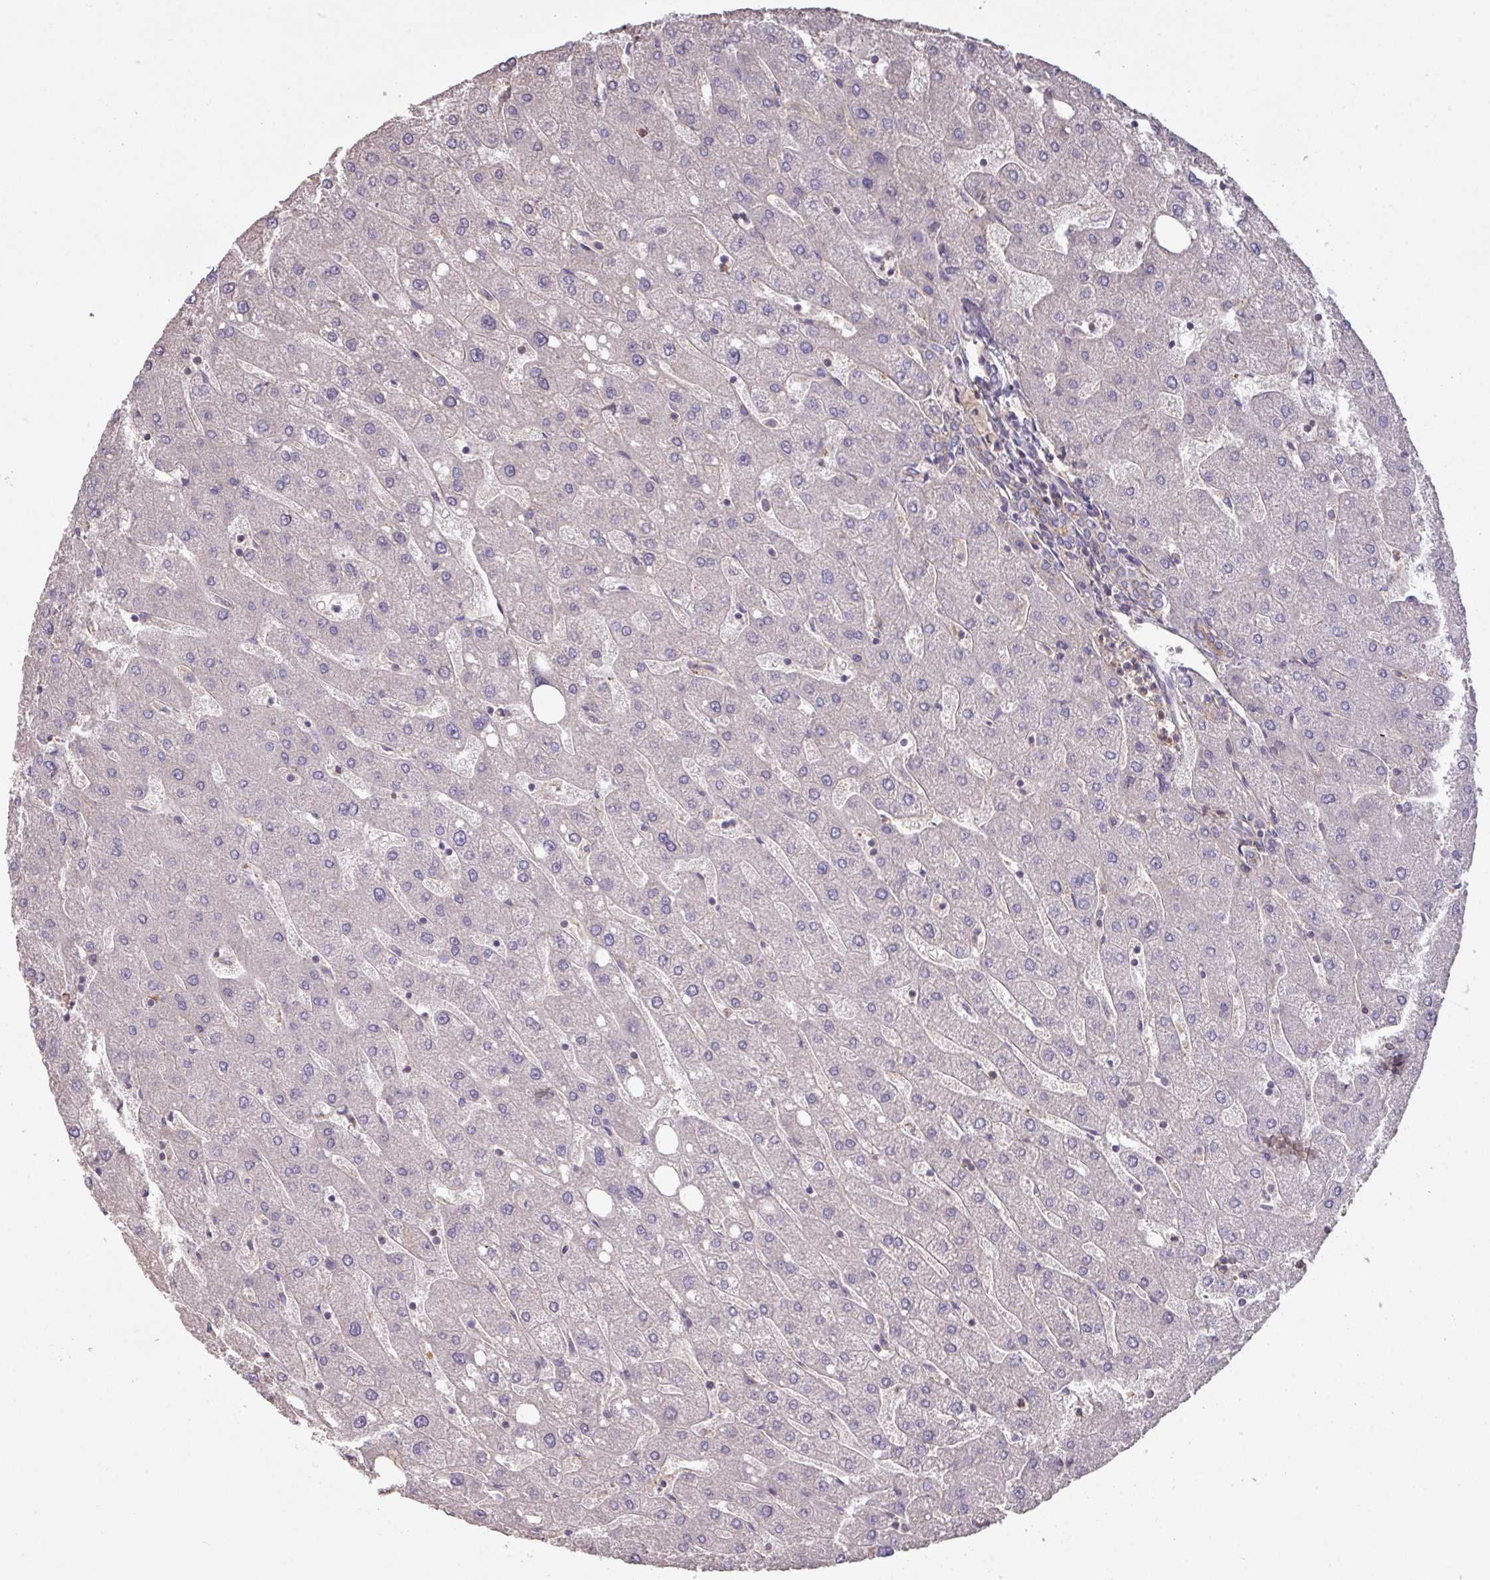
{"staining": {"intensity": "negative", "quantity": "none", "location": "none"}, "tissue": "liver", "cell_type": "Cholangiocytes", "image_type": "normal", "snomed": [{"axis": "morphology", "description": "Normal tissue, NOS"}, {"axis": "topography", "description": "Liver"}], "caption": "An image of human liver is negative for staining in cholangiocytes. (DAB IHC with hematoxylin counter stain).", "gene": "CALML4", "patient": {"sex": "male", "age": 67}}